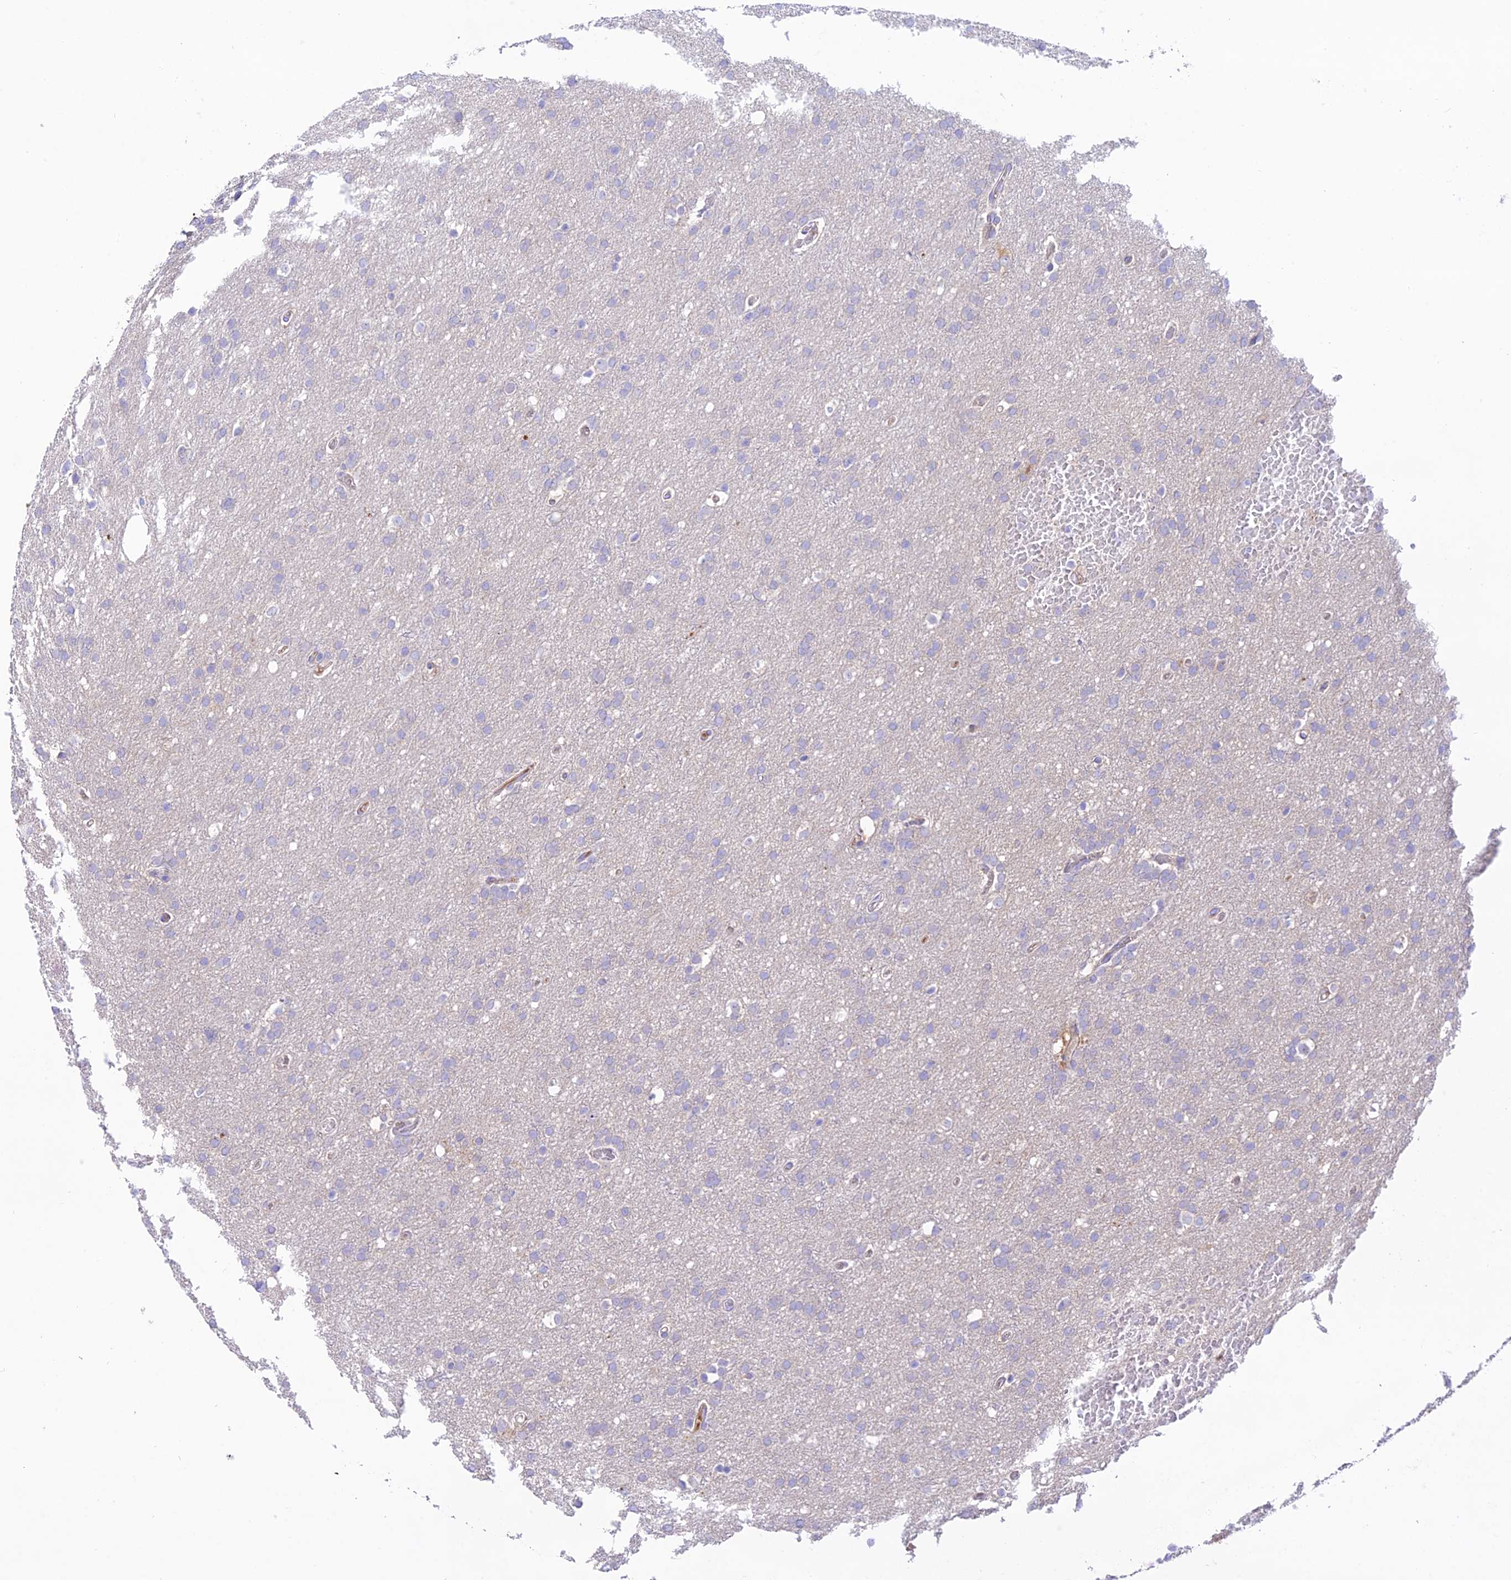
{"staining": {"intensity": "negative", "quantity": "none", "location": "none"}, "tissue": "glioma", "cell_type": "Tumor cells", "image_type": "cancer", "snomed": [{"axis": "morphology", "description": "Glioma, malignant, High grade"}, {"axis": "topography", "description": "Cerebral cortex"}], "caption": "DAB immunohistochemical staining of human glioma displays no significant staining in tumor cells.", "gene": "NLRP9", "patient": {"sex": "female", "age": 36}}